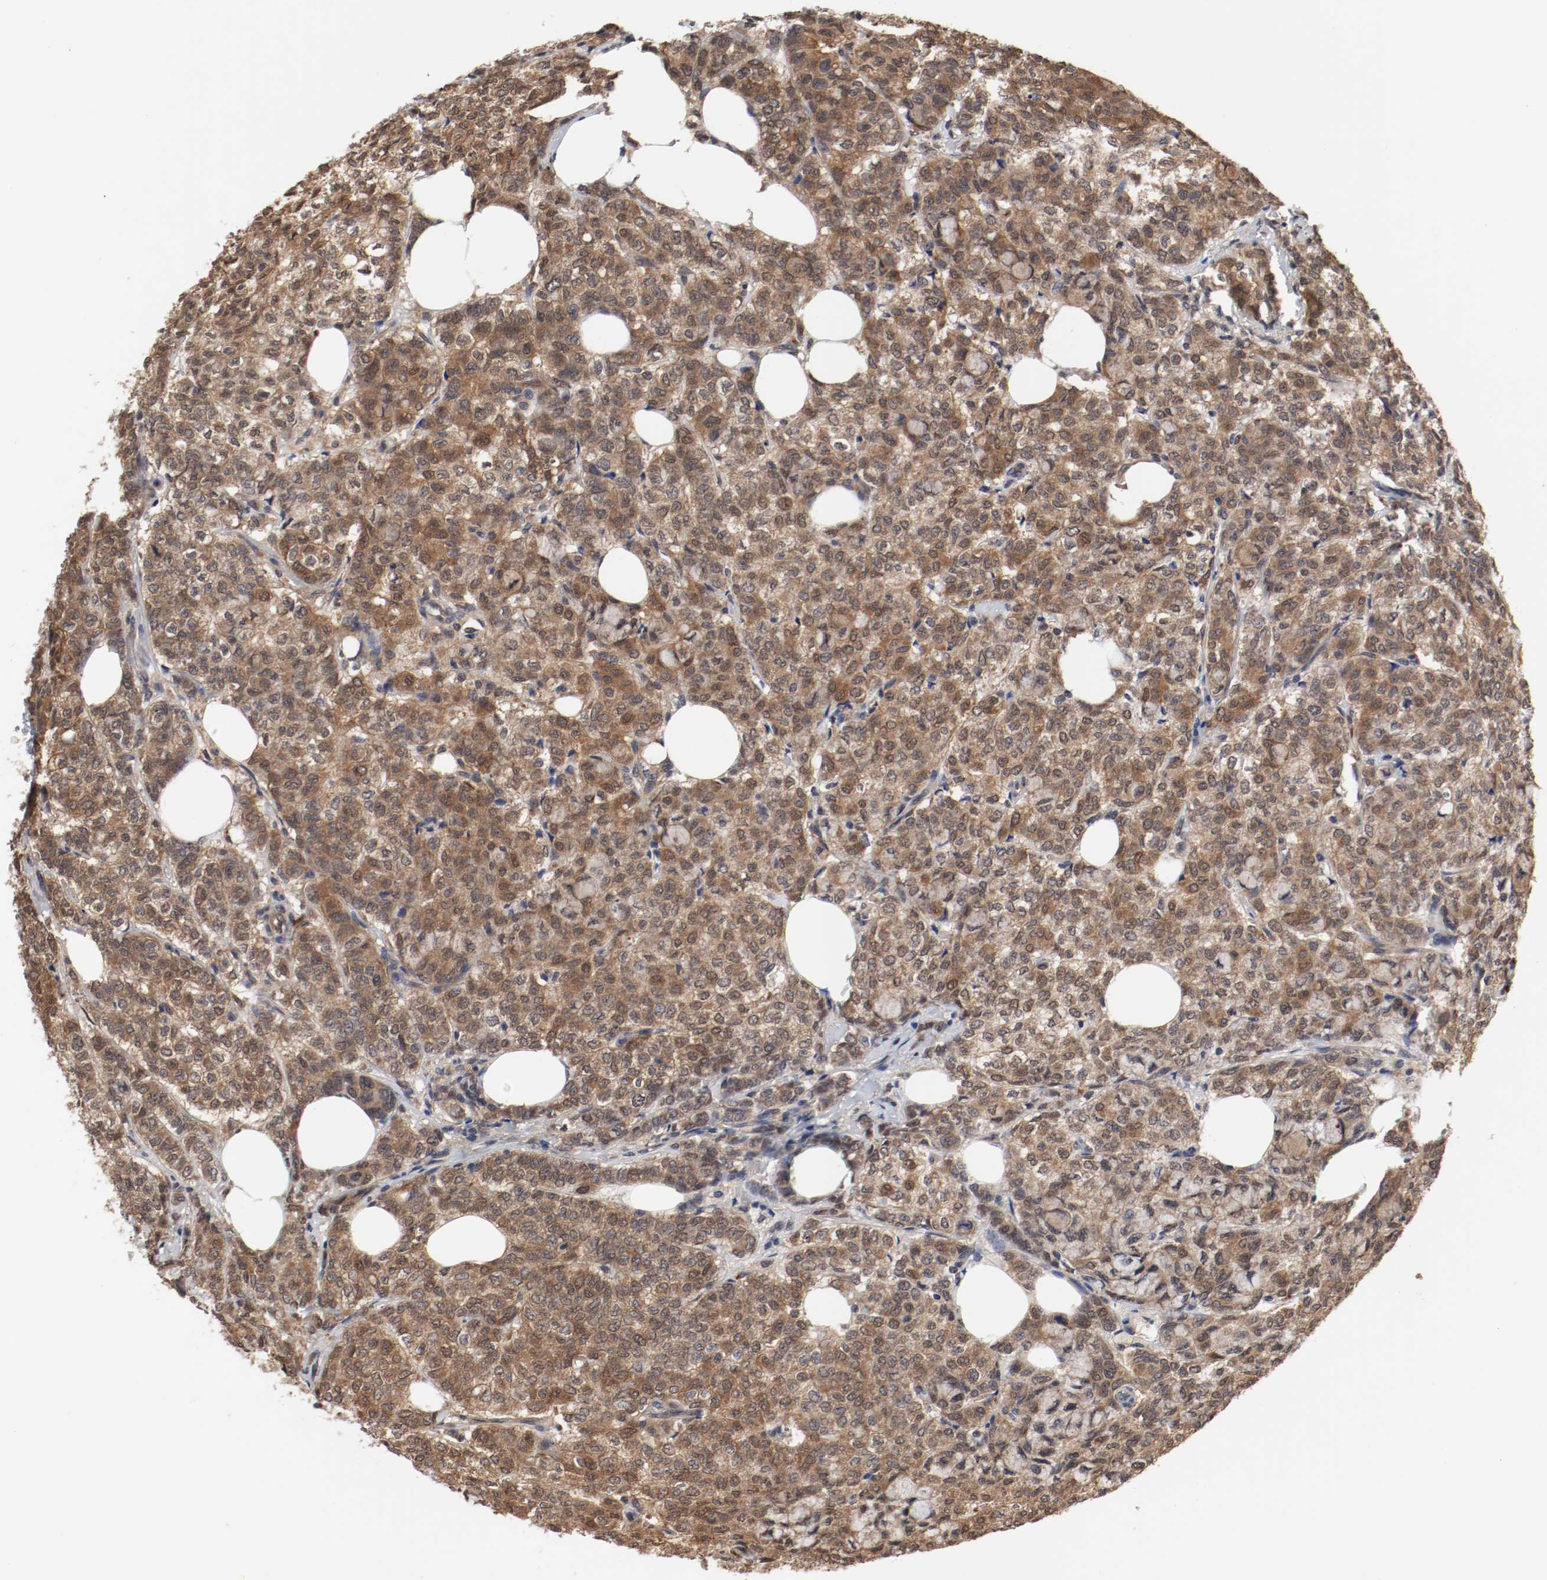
{"staining": {"intensity": "moderate", "quantity": ">75%", "location": "cytoplasmic/membranous,nuclear"}, "tissue": "breast cancer", "cell_type": "Tumor cells", "image_type": "cancer", "snomed": [{"axis": "morphology", "description": "Lobular carcinoma"}, {"axis": "topography", "description": "Breast"}], "caption": "Immunohistochemical staining of breast cancer (lobular carcinoma) shows medium levels of moderate cytoplasmic/membranous and nuclear protein positivity in about >75% of tumor cells.", "gene": "AFG3L2", "patient": {"sex": "female", "age": 60}}